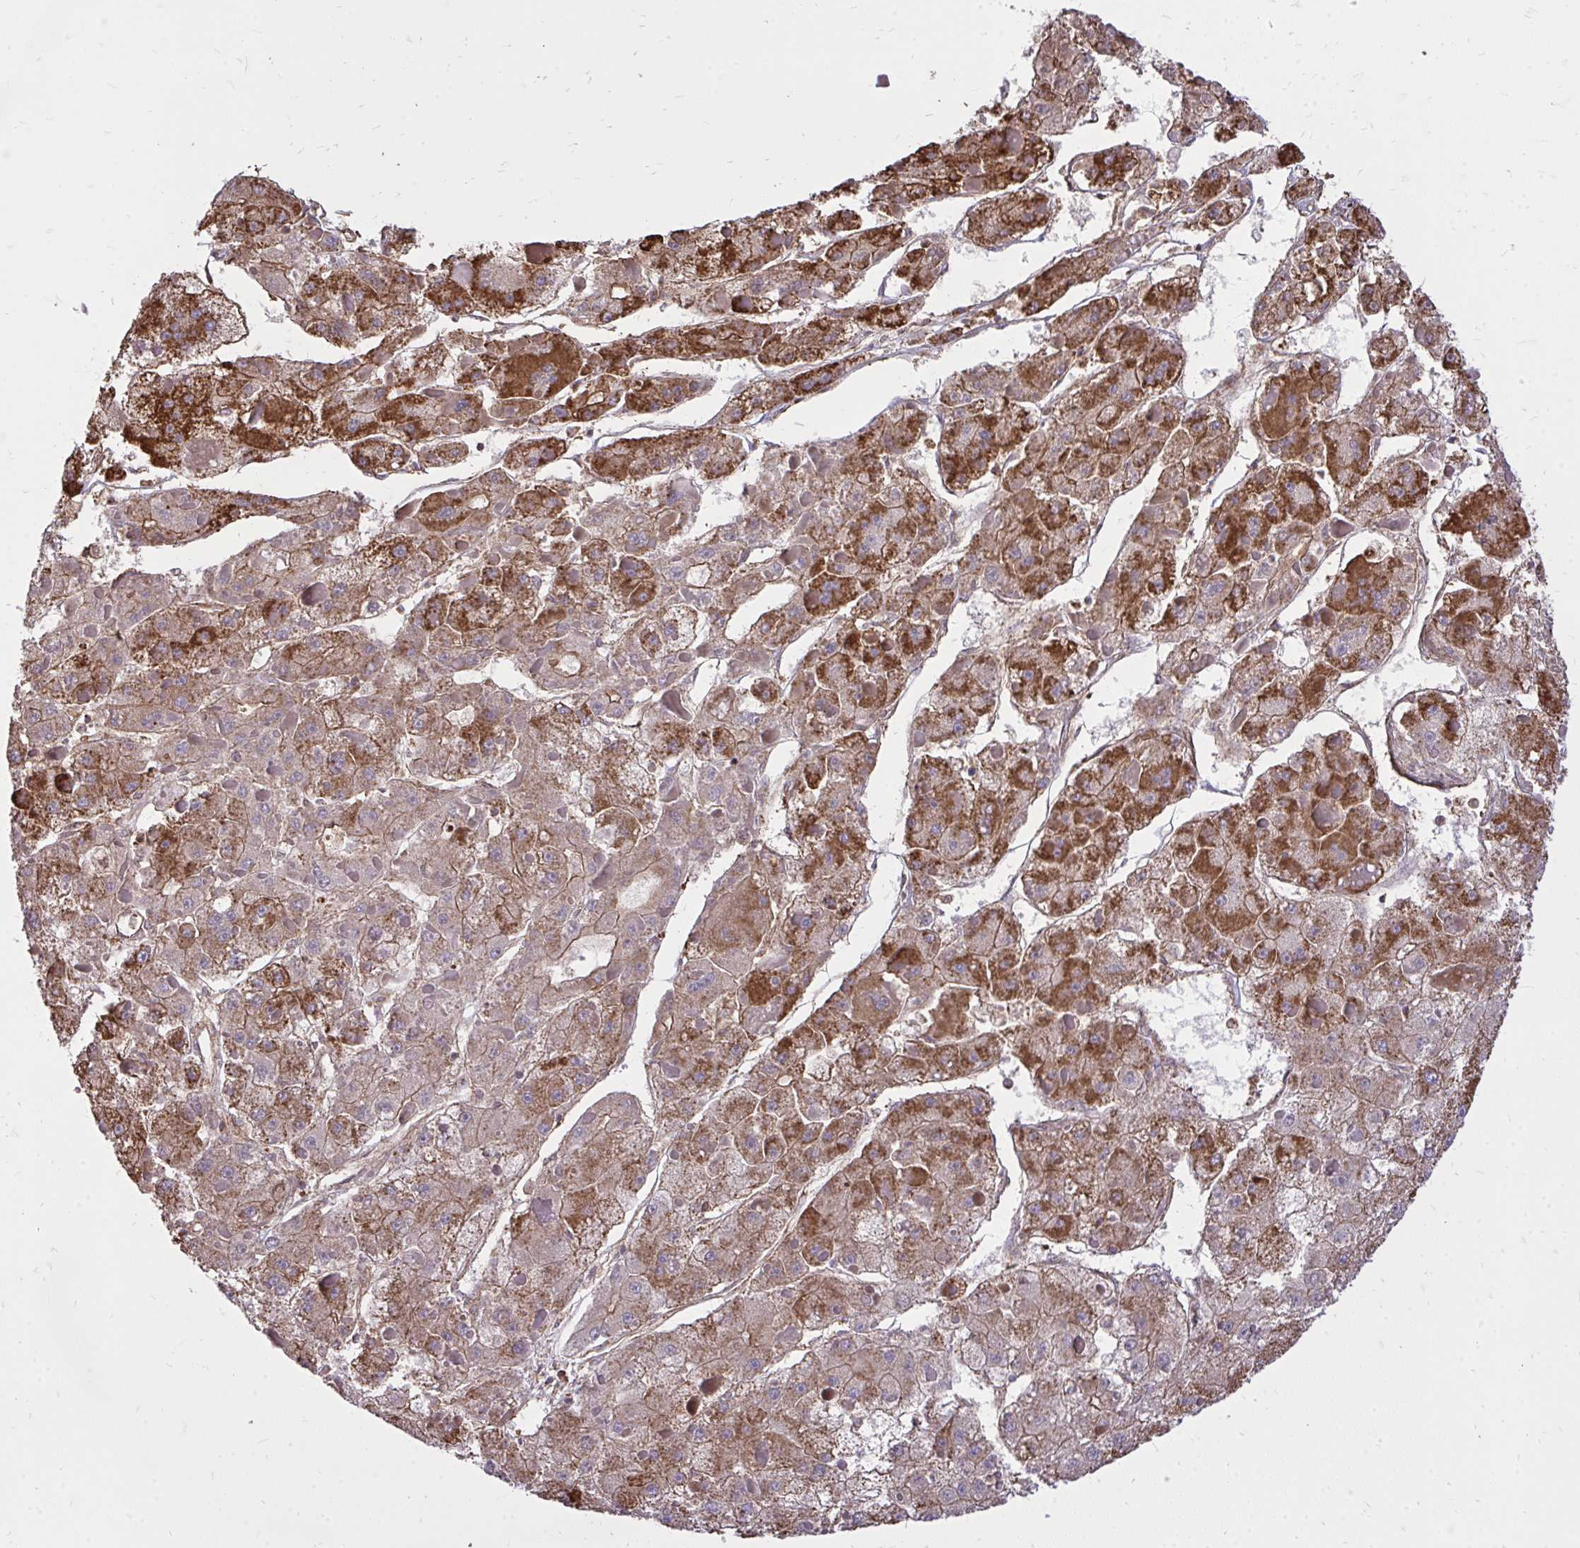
{"staining": {"intensity": "strong", "quantity": ">75%", "location": "cytoplasmic/membranous"}, "tissue": "liver cancer", "cell_type": "Tumor cells", "image_type": "cancer", "snomed": [{"axis": "morphology", "description": "Carcinoma, Hepatocellular, NOS"}, {"axis": "topography", "description": "Liver"}], "caption": "Brown immunohistochemical staining in hepatocellular carcinoma (liver) demonstrates strong cytoplasmic/membranous positivity in about >75% of tumor cells.", "gene": "SLC7A5", "patient": {"sex": "female", "age": 73}}